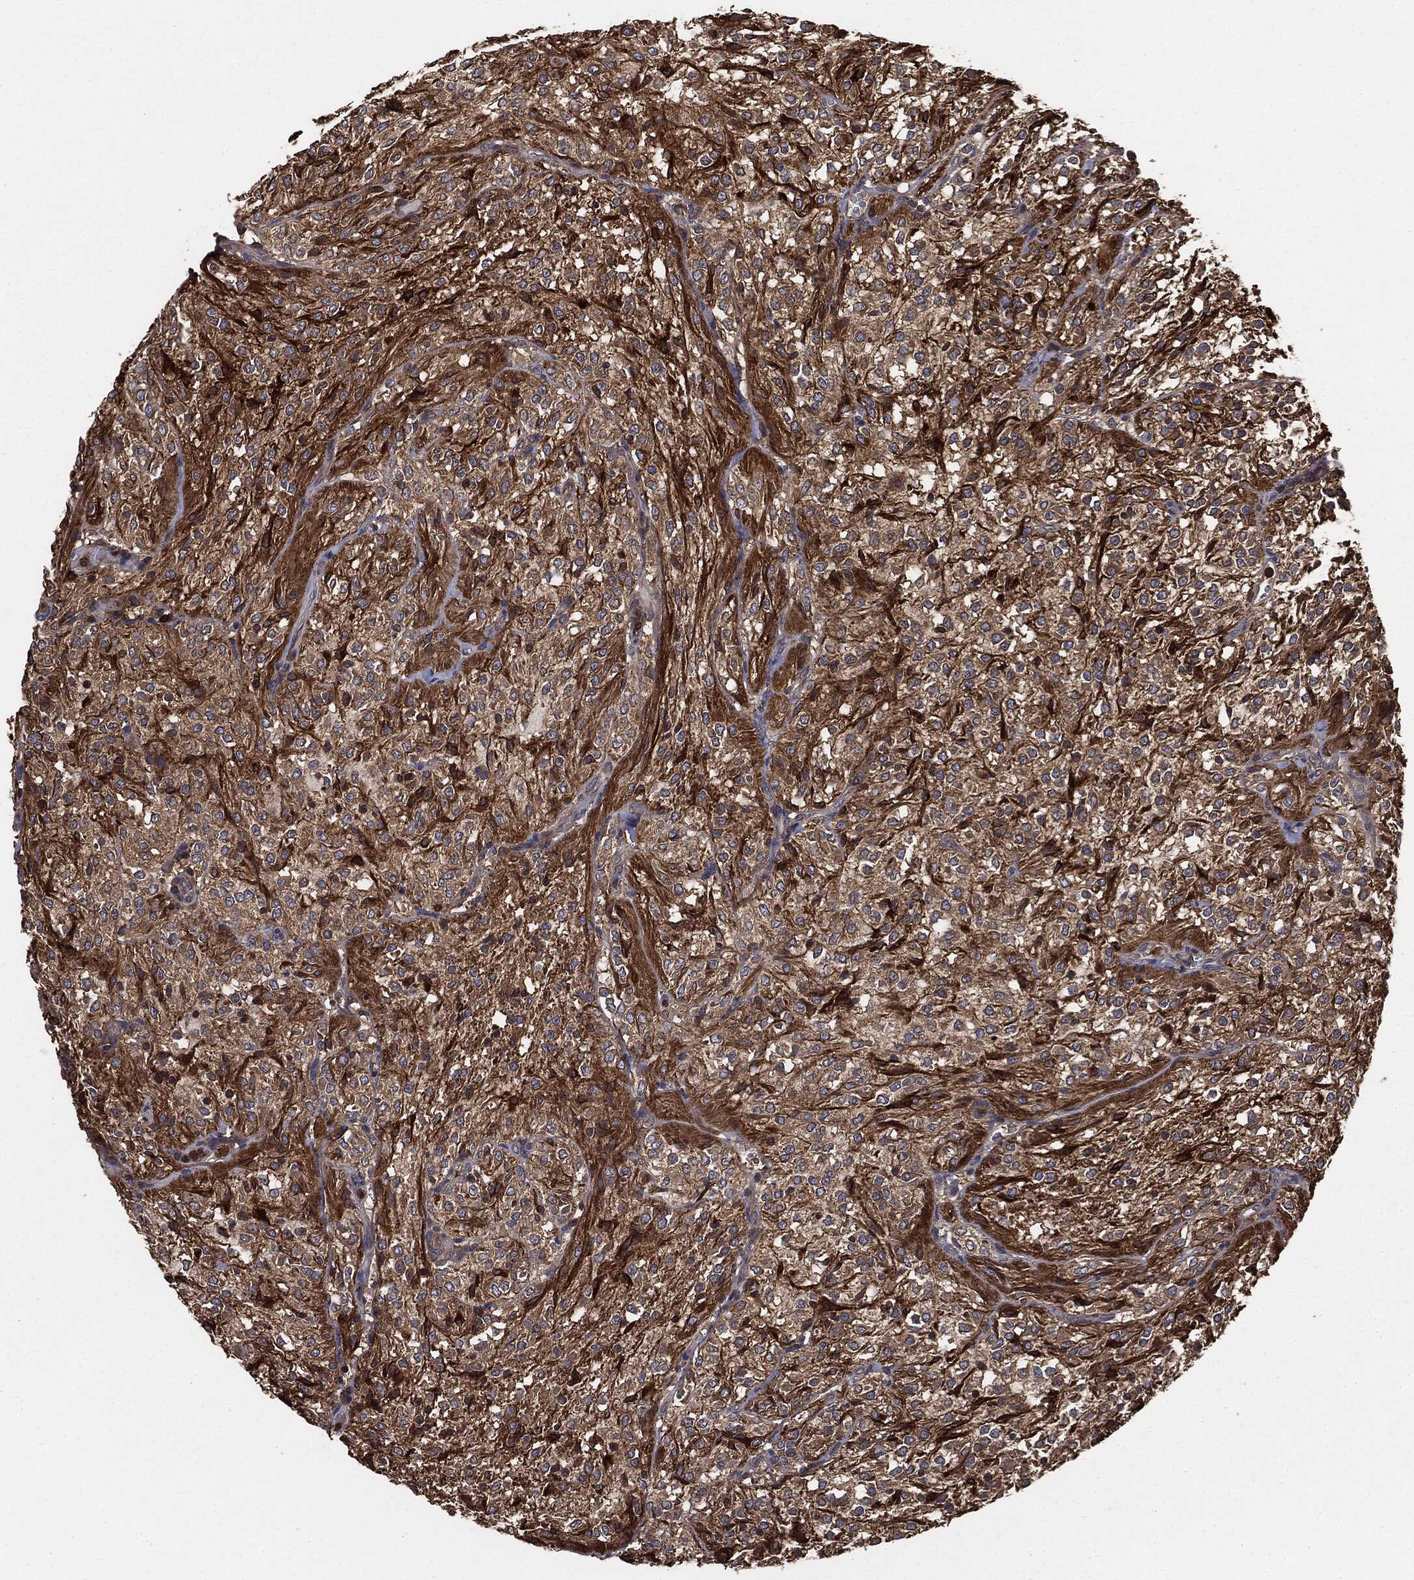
{"staining": {"intensity": "negative", "quantity": "none", "location": "none"}, "tissue": "glioma", "cell_type": "Tumor cells", "image_type": "cancer", "snomed": [{"axis": "morphology", "description": "Glioma, malignant, Low grade"}, {"axis": "topography", "description": "Brain"}], "caption": "IHC histopathology image of neoplastic tissue: malignant glioma (low-grade) stained with DAB (3,3'-diaminobenzidine) demonstrates no significant protein positivity in tumor cells. Brightfield microscopy of immunohistochemistry stained with DAB (3,3'-diaminobenzidine) (brown) and hematoxylin (blue), captured at high magnification.", "gene": "GNB5", "patient": {"sex": "male", "age": 3}}